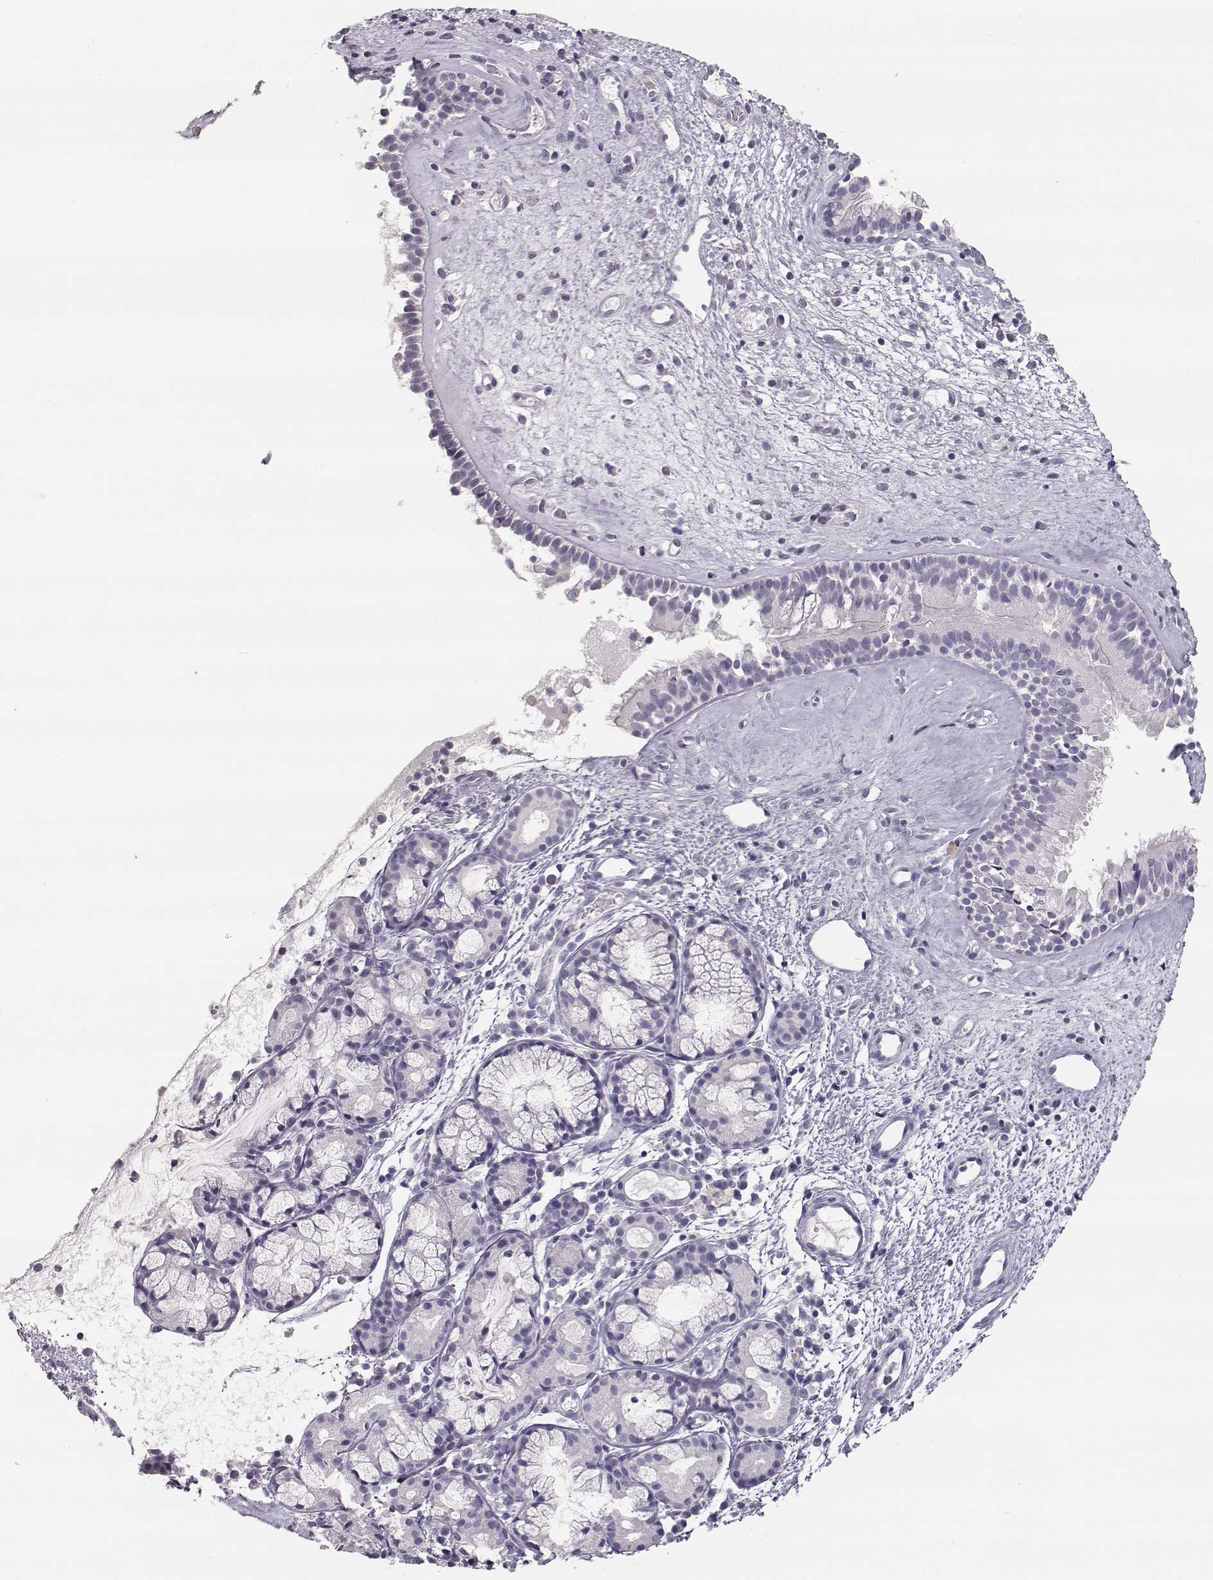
{"staining": {"intensity": "negative", "quantity": "none", "location": "none"}, "tissue": "nasopharynx", "cell_type": "Respiratory epithelial cells", "image_type": "normal", "snomed": [{"axis": "morphology", "description": "Normal tissue, NOS"}, {"axis": "topography", "description": "Nasopharynx"}], "caption": "Immunohistochemistry (IHC) image of unremarkable nasopharynx: nasopharynx stained with DAB exhibits no significant protein expression in respiratory epithelial cells.", "gene": "TKTL1", "patient": {"sex": "male", "age": 29}}